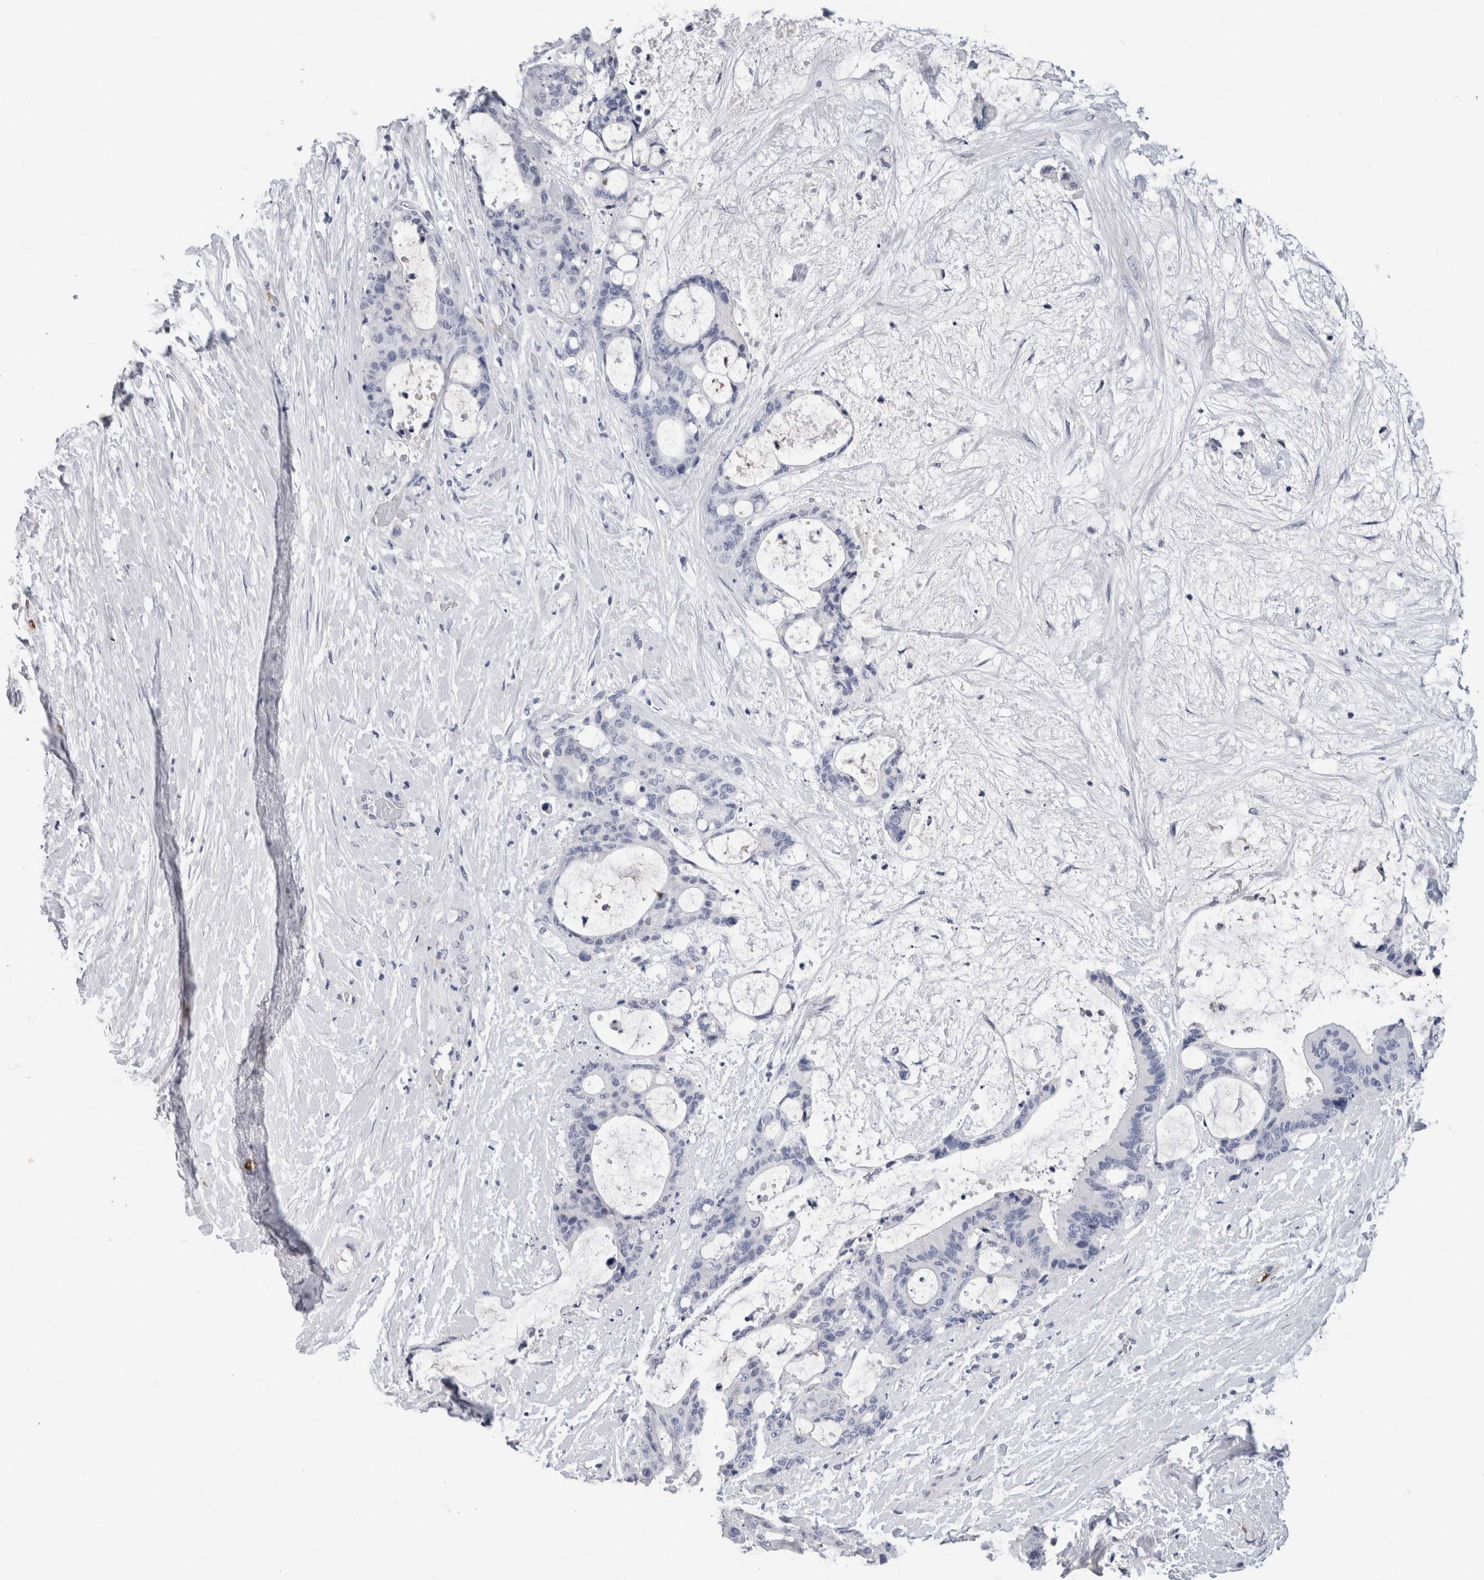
{"staining": {"intensity": "negative", "quantity": "none", "location": "none"}, "tissue": "liver cancer", "cell_type": "Tumor cells", "image_type": "cancer", "snomed": [{"axis": "morphology", "description": "Cholangiocarcinoma"}, {"axis": "topography", "description": "Liver"}], "caption": "An image of human cholangiocarcinoma (liver) is negative for staining in tumor cells. (Stains: DAB immunohistochemistry with hematoxylin counter stain, Microscopy: brightfield microscopy at high magnification).", "gene": "FABP4", "patient": {"sex": "female", "age": 73}}